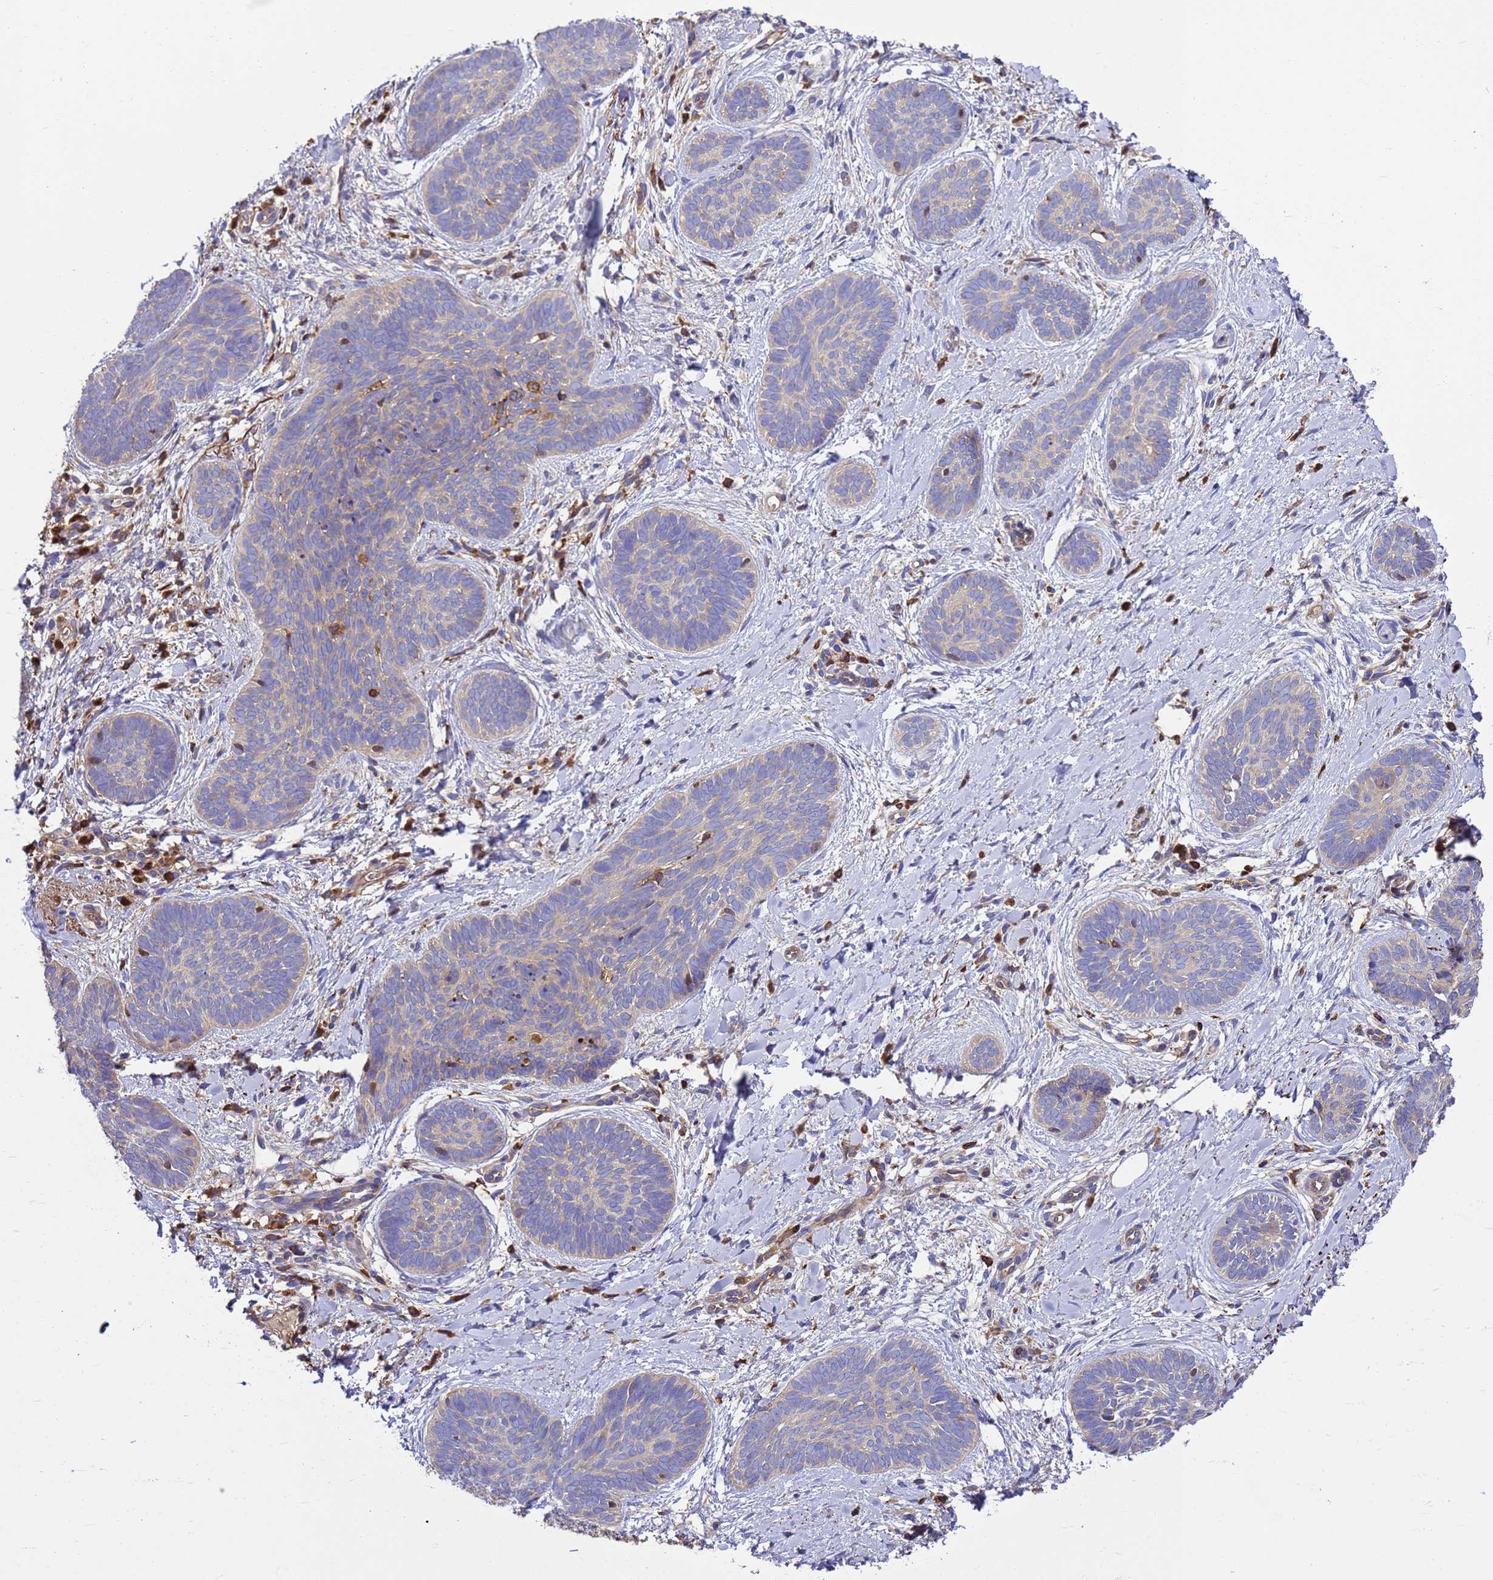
{"staining": {"intensity": "weak", "quantity": "<25%", "location": "cytoplasmic/membranous"}, "tissue": "skin cancer", "cell_type": "Tumor cells", "image_type": "cancer", "snomed": [{"axis": "morphology", "description": "Basal cell carcinoma"}, {"axis": "topography", "description": "Skin"}], "caption": "This micrograph is of skin cancer stained with IHC to label a protein in brown with the nuclei are counter-stained blue. There is no expression in tumor cells. The staining was performed using DAB to visualize the protein expression in brown, while the nuclei were stained in blue with hematoxylin (Magnification: 20x).", "gene": "ZNF235", "patient": {"sex": "female", "age": 81}}